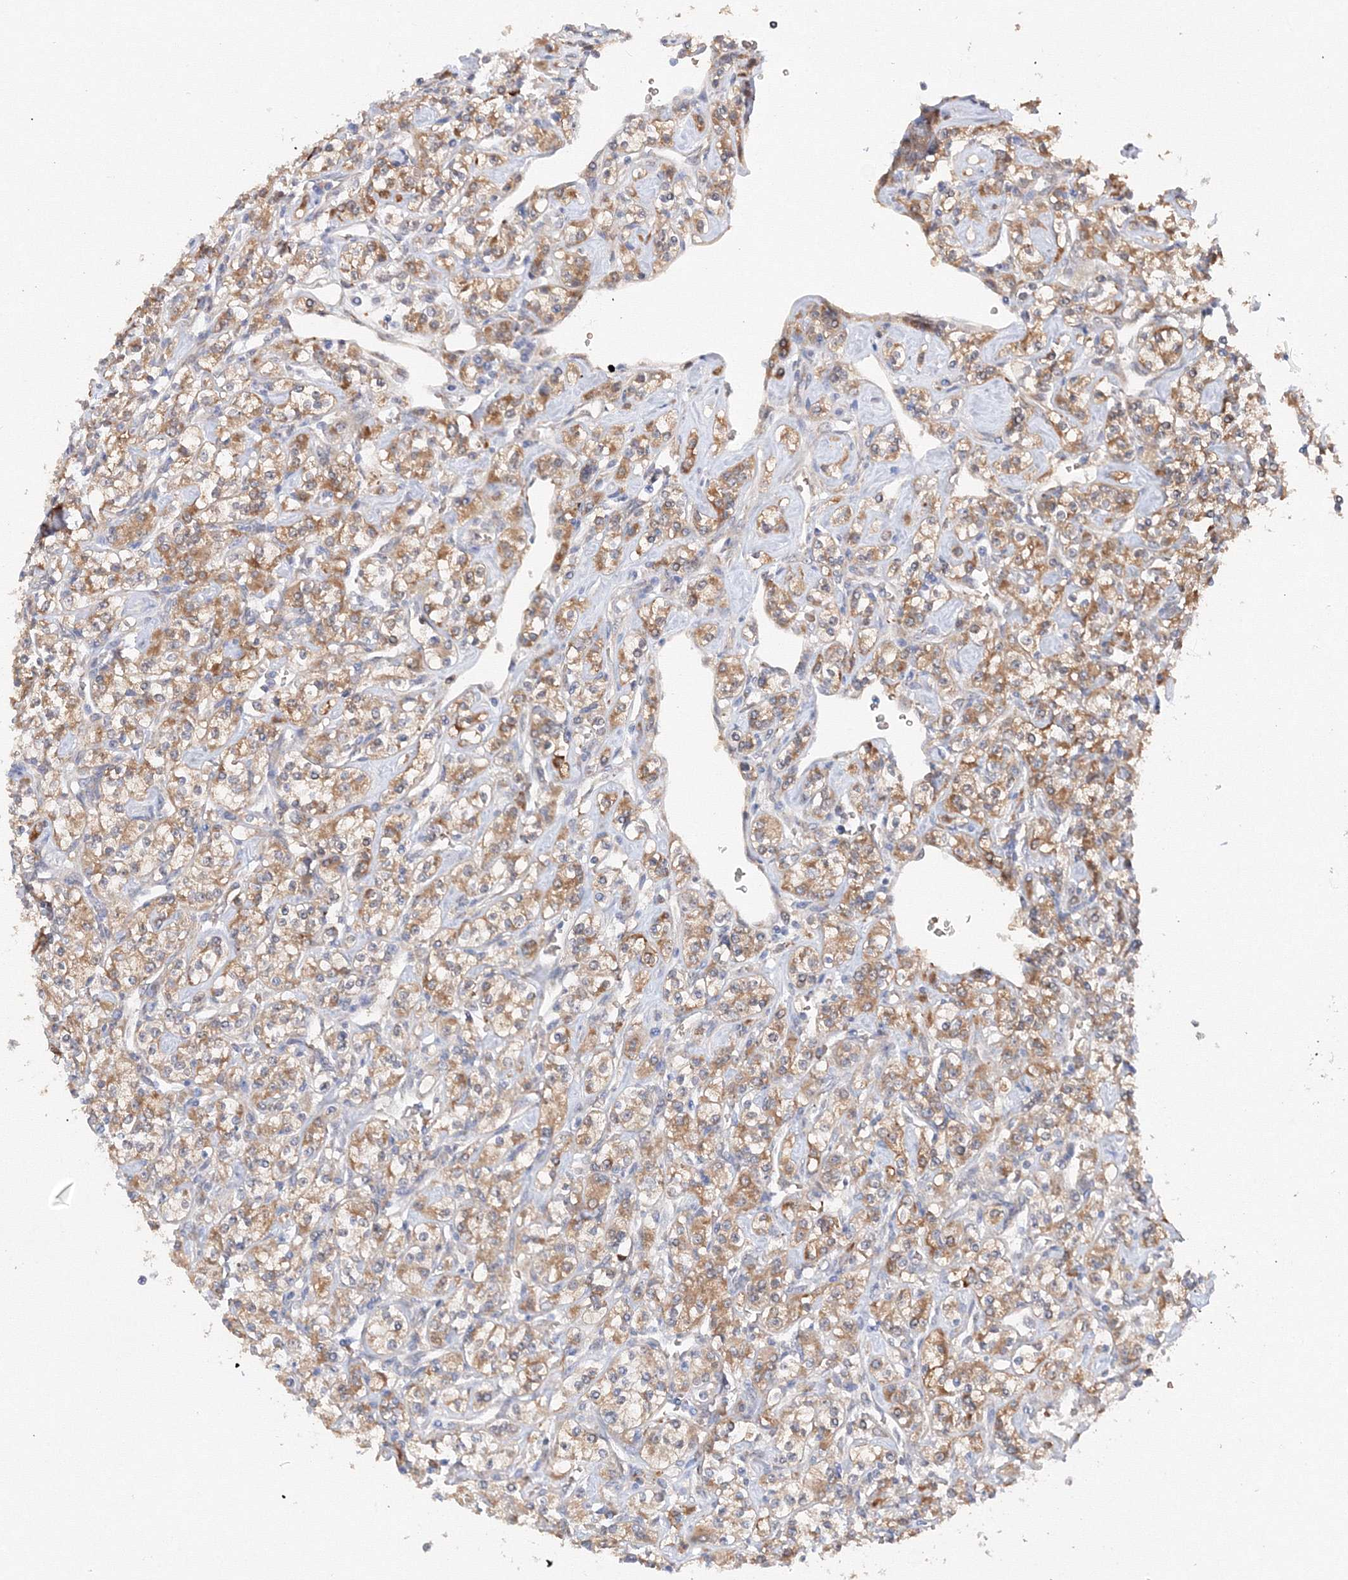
{"staining": {"intensity": "moderate", "quantity": ">75%", "location": "cytoplasmic/membranous"}, "tissue": "renal cancer", "cell_type": "Tumor cells", "image_type": "cancer", "snomed": [{"axis": "morphology", "description": "Adenocarcinoma, NOS"}, {"axis": "topography", "description": "Kidney"}], "caption": "A brown stain shows moderate cytoplasmic/membranous expression of a protein in human renal adenocarcinoma tumor cells.", "gene": "DIS3L2", "patient": {"sex": "male", "age": 77}}